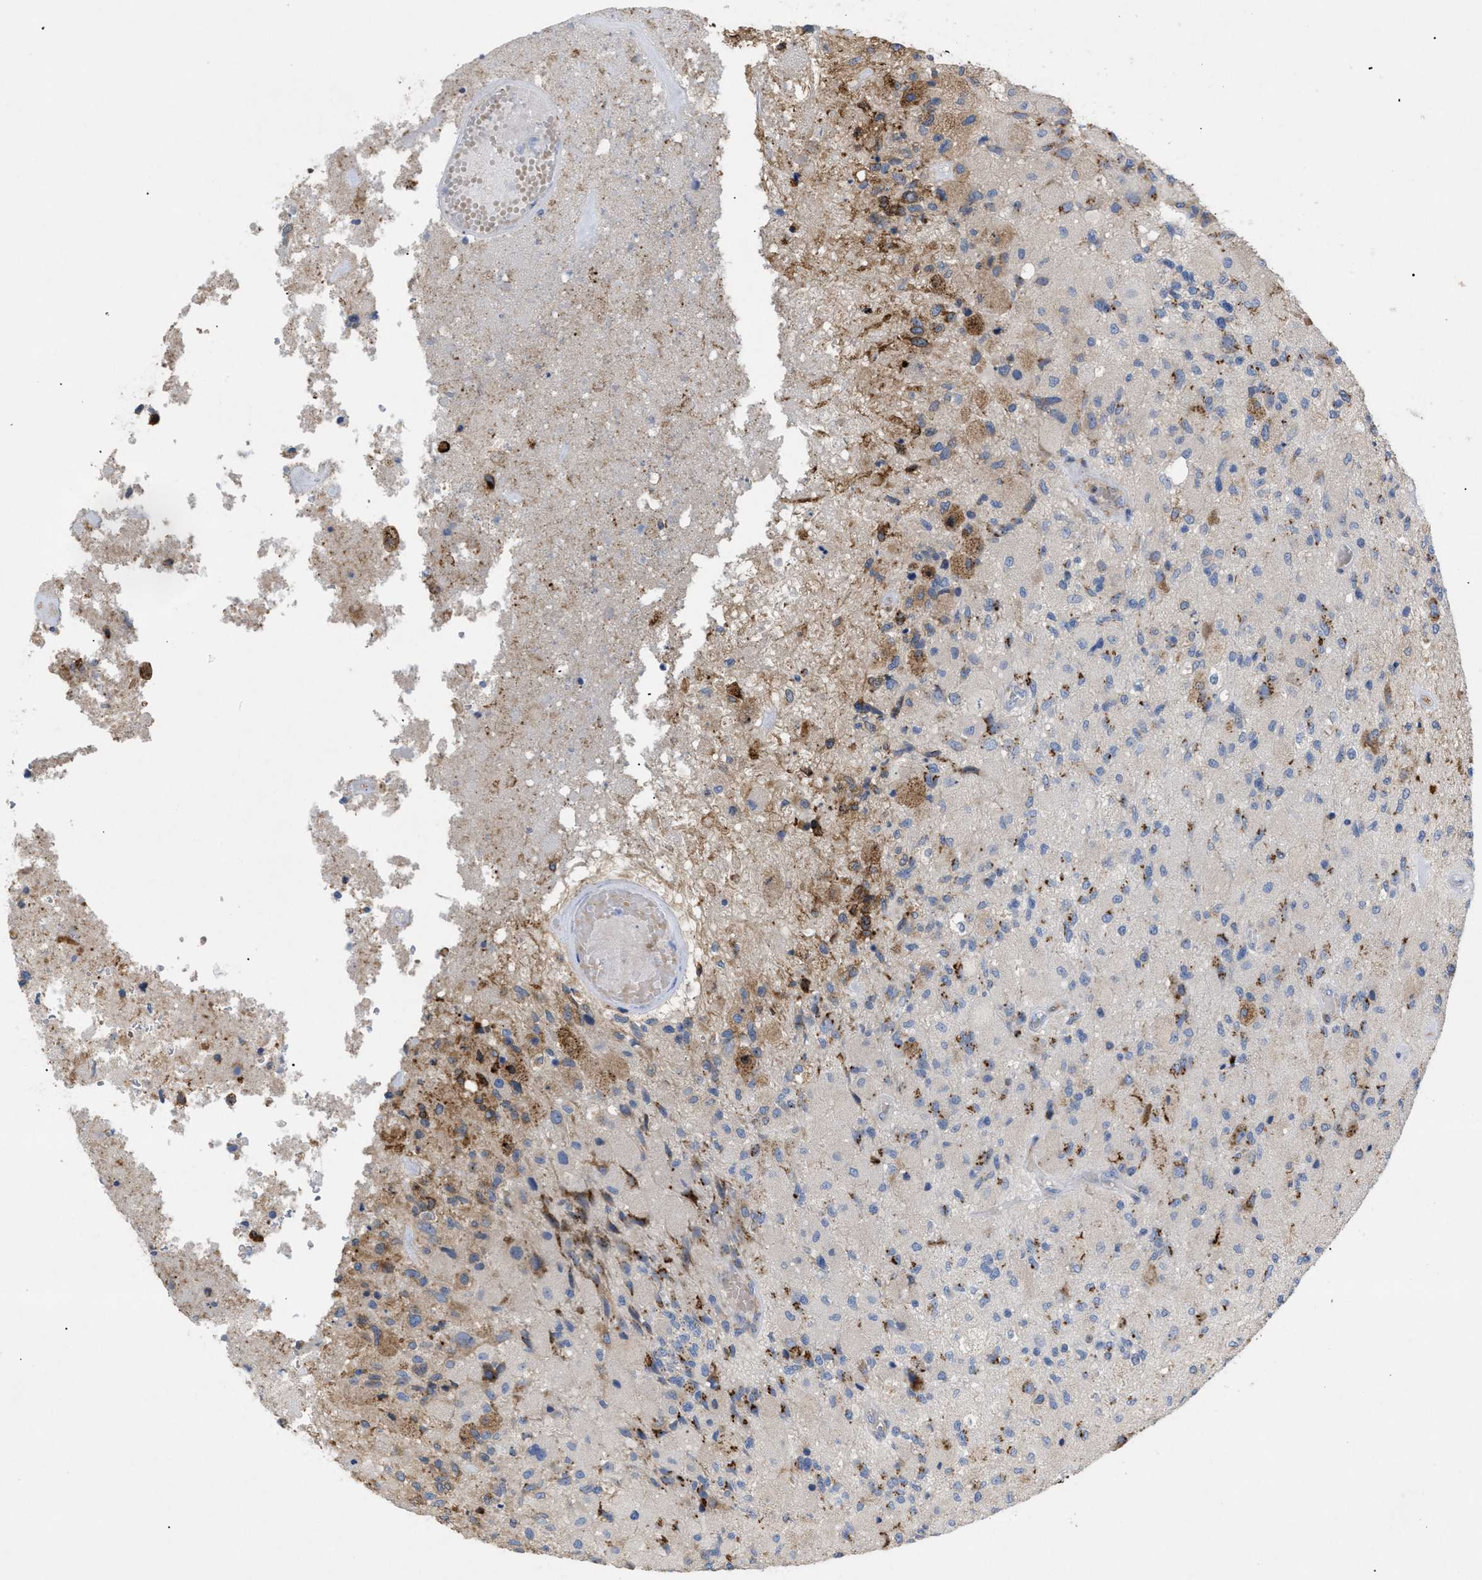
{"staining": {"intensity": "strong", "quantity": "<25%", "location": "cytoplasmic/membranous"}, "tissue": "glioma", "cell_type": "Tumor cells", "image_type": "cancer", "snomed": [{"axis": "morphology", "description": "Normal tissue, NOS"}, {"axis": "morphology", "description": "Glioma, malignant, High grade"}, {"axis": "topography", "description": "Cerebral cortex"}], "caption": "A brown stain labels strong cytoplasmic/membranous staining of a protein in human malignant glioma (high-grade) tumor cells.", "gene": "SLC50A1", "patient": {"sex": "male", "age": 77}}